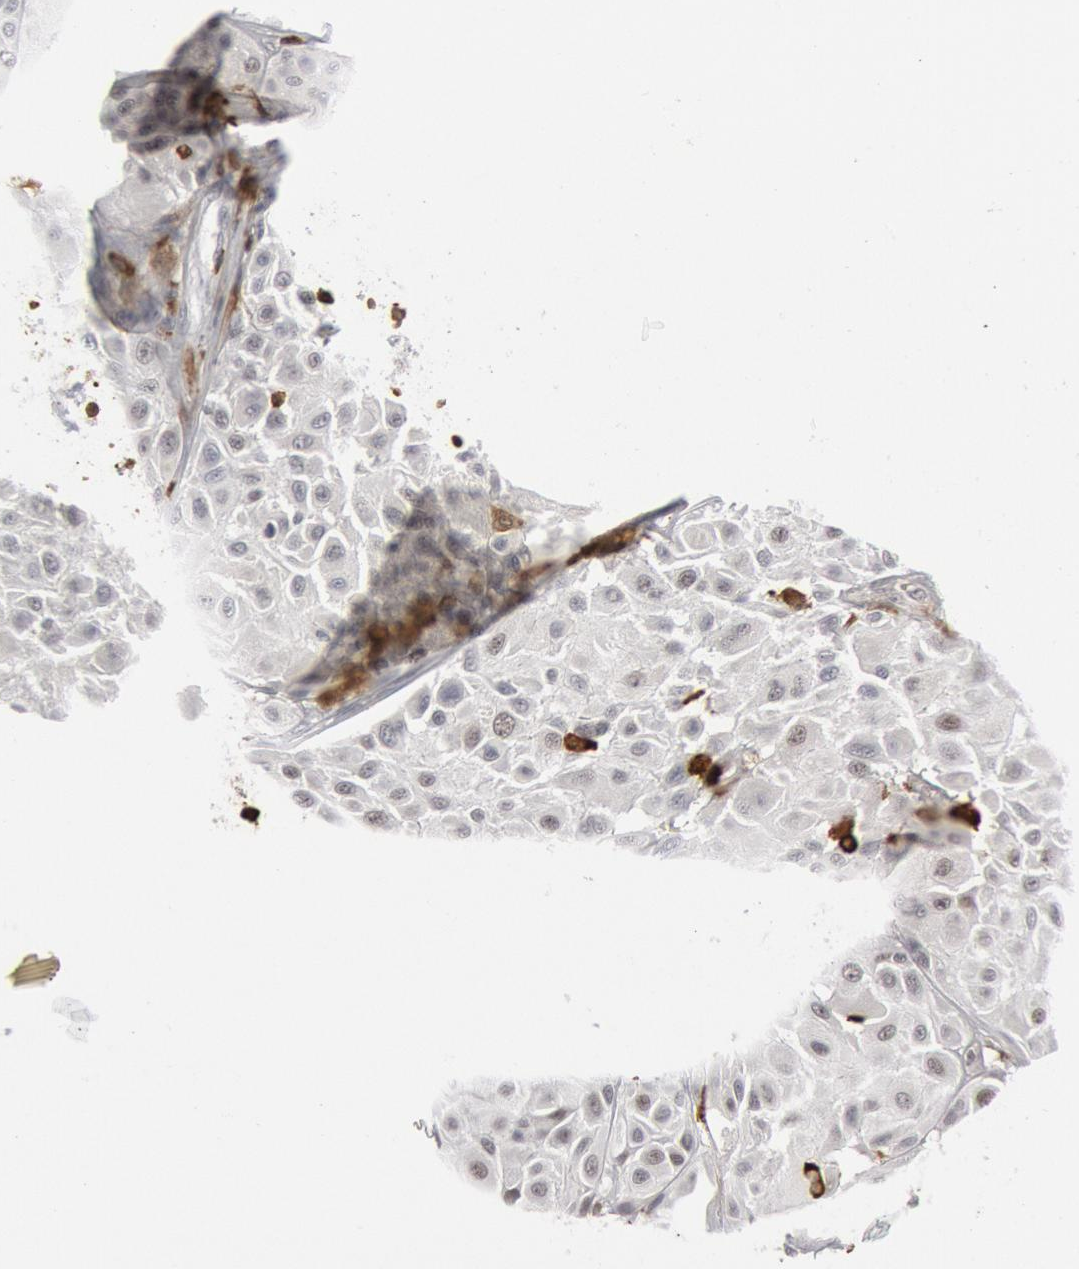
{"staining": {"intensity": "negative", "quantity": "none", "location": "none"}, "tissue": "melanoma", "cell_type": "Tumor cells", "image_type": "cancer", "snomed": [{"axis": "morphology", "description": "Malignant melanoma, NOS"}, {"axis": "topography", "description": "Skin"}], "caption": "DAB immunohistochemical staining of melanoma displays no significant expression in tumor cells. (Immunohistochemistry (ihc), brightfield microscopy, high magnification).", "gene": "PTPN6", "patient": {"sex": "male", "age": 36}}